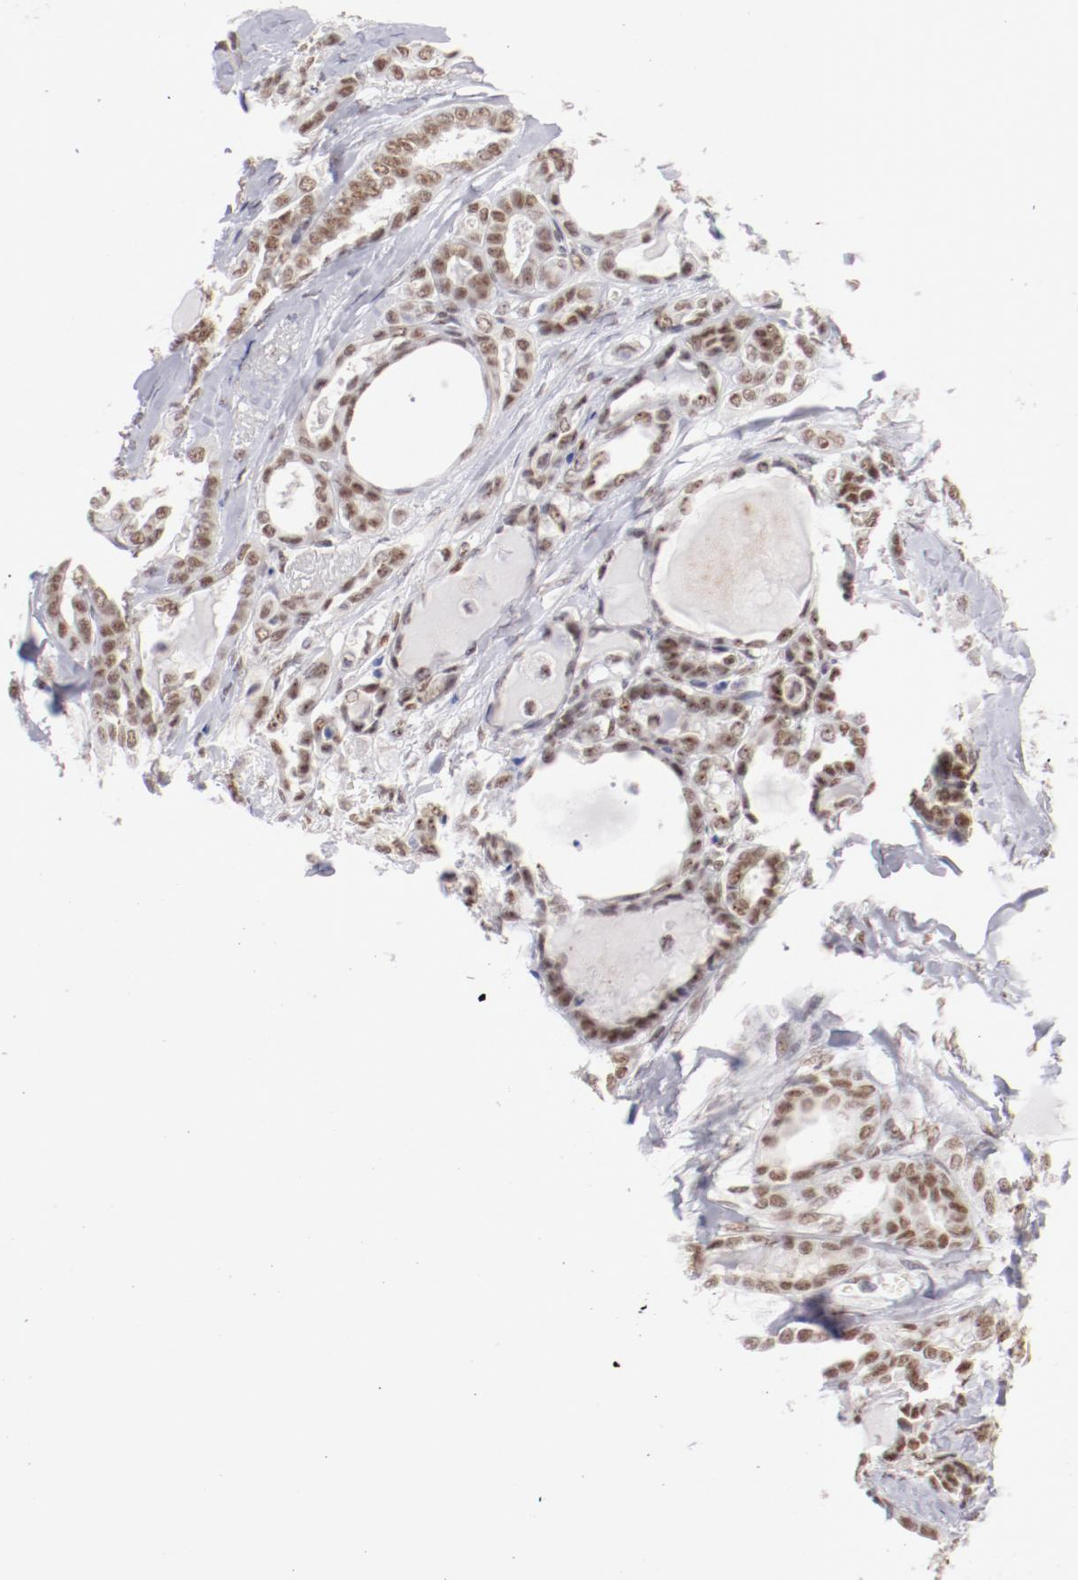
{"staining": {"intensity": "moderate", "quantity": ">75%", "location": "nuclear"}, "tissue": "thyroid cancer", "cell_type": "Tumor cells", "image_type": "cancer", "snomed": [{"axis": "morphology", "description": "Carcinoma, NOS"}, {"axis": "topography", "description": "Thyroid gland"}], "caption": "Tumor cells display medium levels of moderate nuclear expression in approximately >75% of cells in human thyroid cancer.", "gene": "TFAP4", "patient": {"sex": "female", "age": 91}}